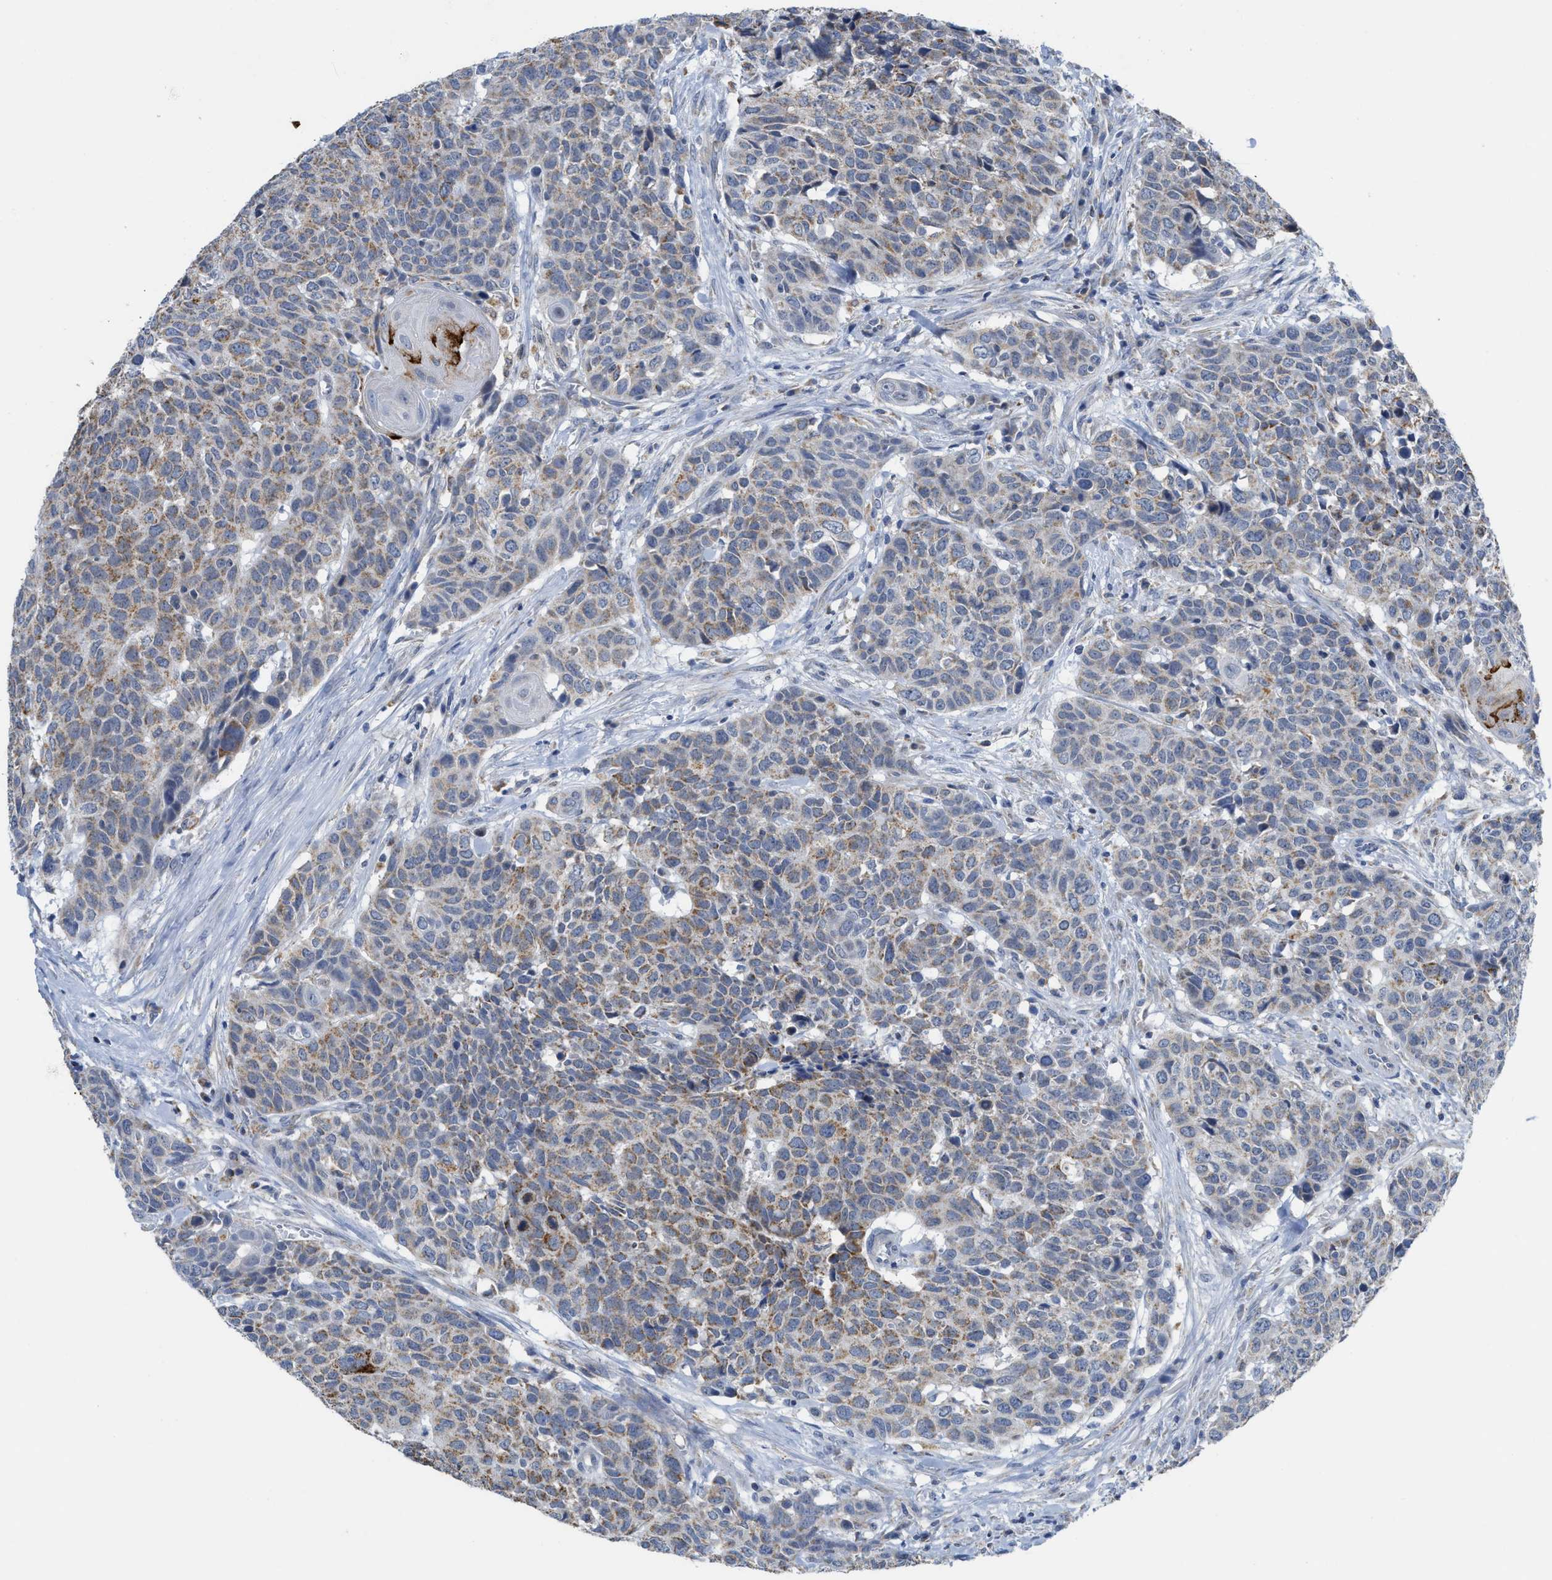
{"staining": {"intensity": "moderate", "quantity": ">75%", "location": "cytoplasmic/membranous"}, "tissue": "head and neck cancer", "cell_type": "Tumor cells", "image_type": "cancer", "snomed": [{"axis": "morphology", "description": "Squamous cell carcinoma, NOS"}, {"axis": "topography", "description": "Head-Neck"}], "caption": "Head and neck squamous cell carcinoma stained with a protein marker demonstrates moderate staining in tumor cells.", "gene": "GATD3", "patient": {"sex": "male", "age": 66}}